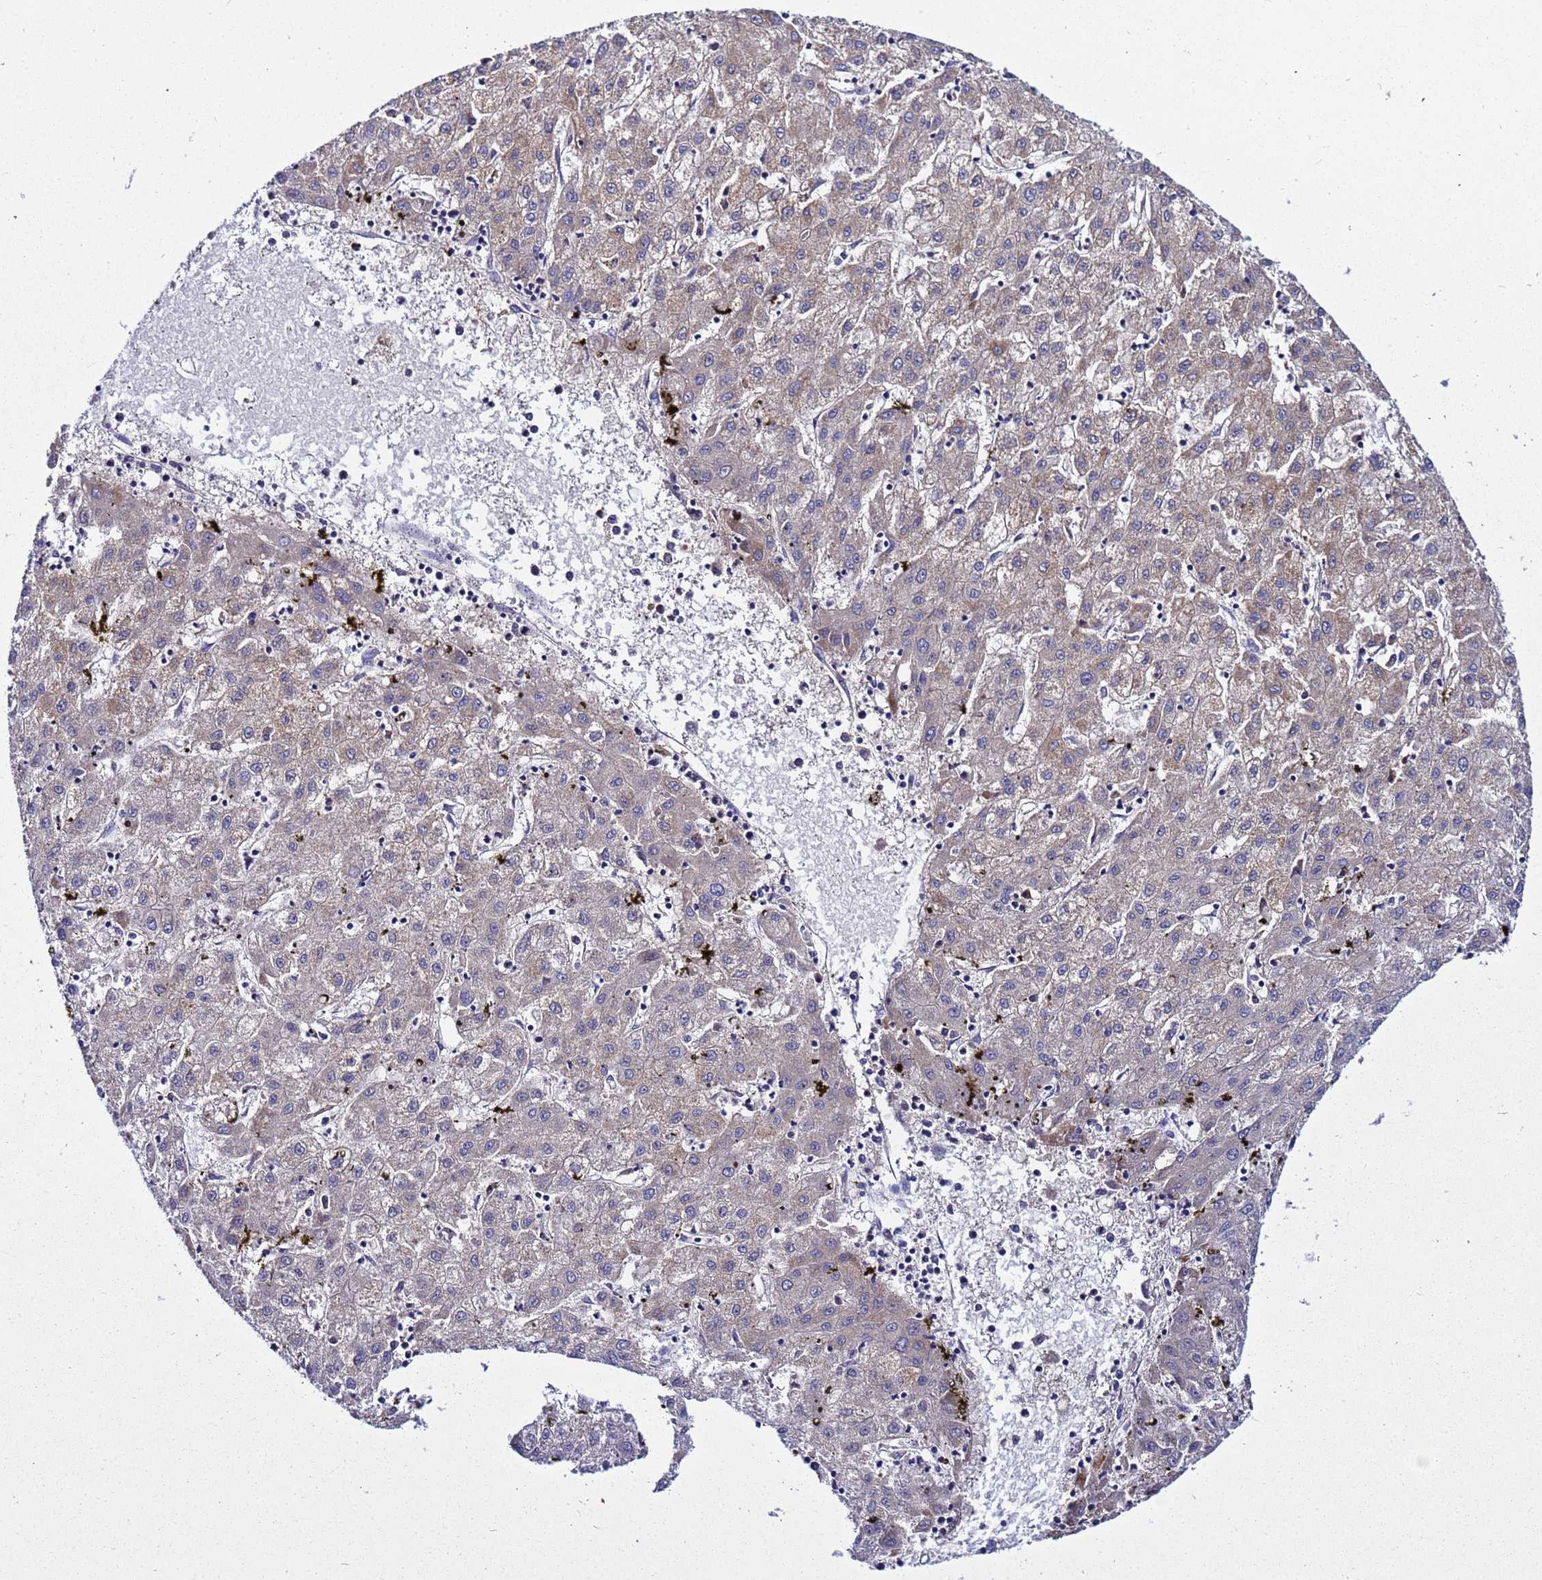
{"staining": {"intensity": "weak", "quantity": "<25%", "location": "cytoplasmic/membranous"}, "tissue": "liver cancer", "cell_type": "Tumor cells", "image_type": "cancer", "snomed": [{"axis": "morphology", "description": "Carcinoma, Hepatocellular, NOS"}, {"axis": "topography", "description": "Liver"}], "caption": "A photomicrograph of human hepatocellular carcinoma (liver) is negative for staining in tumor cells.", "gene": "PLXDC2", "patient": {"sex": "male", "age": 72}}